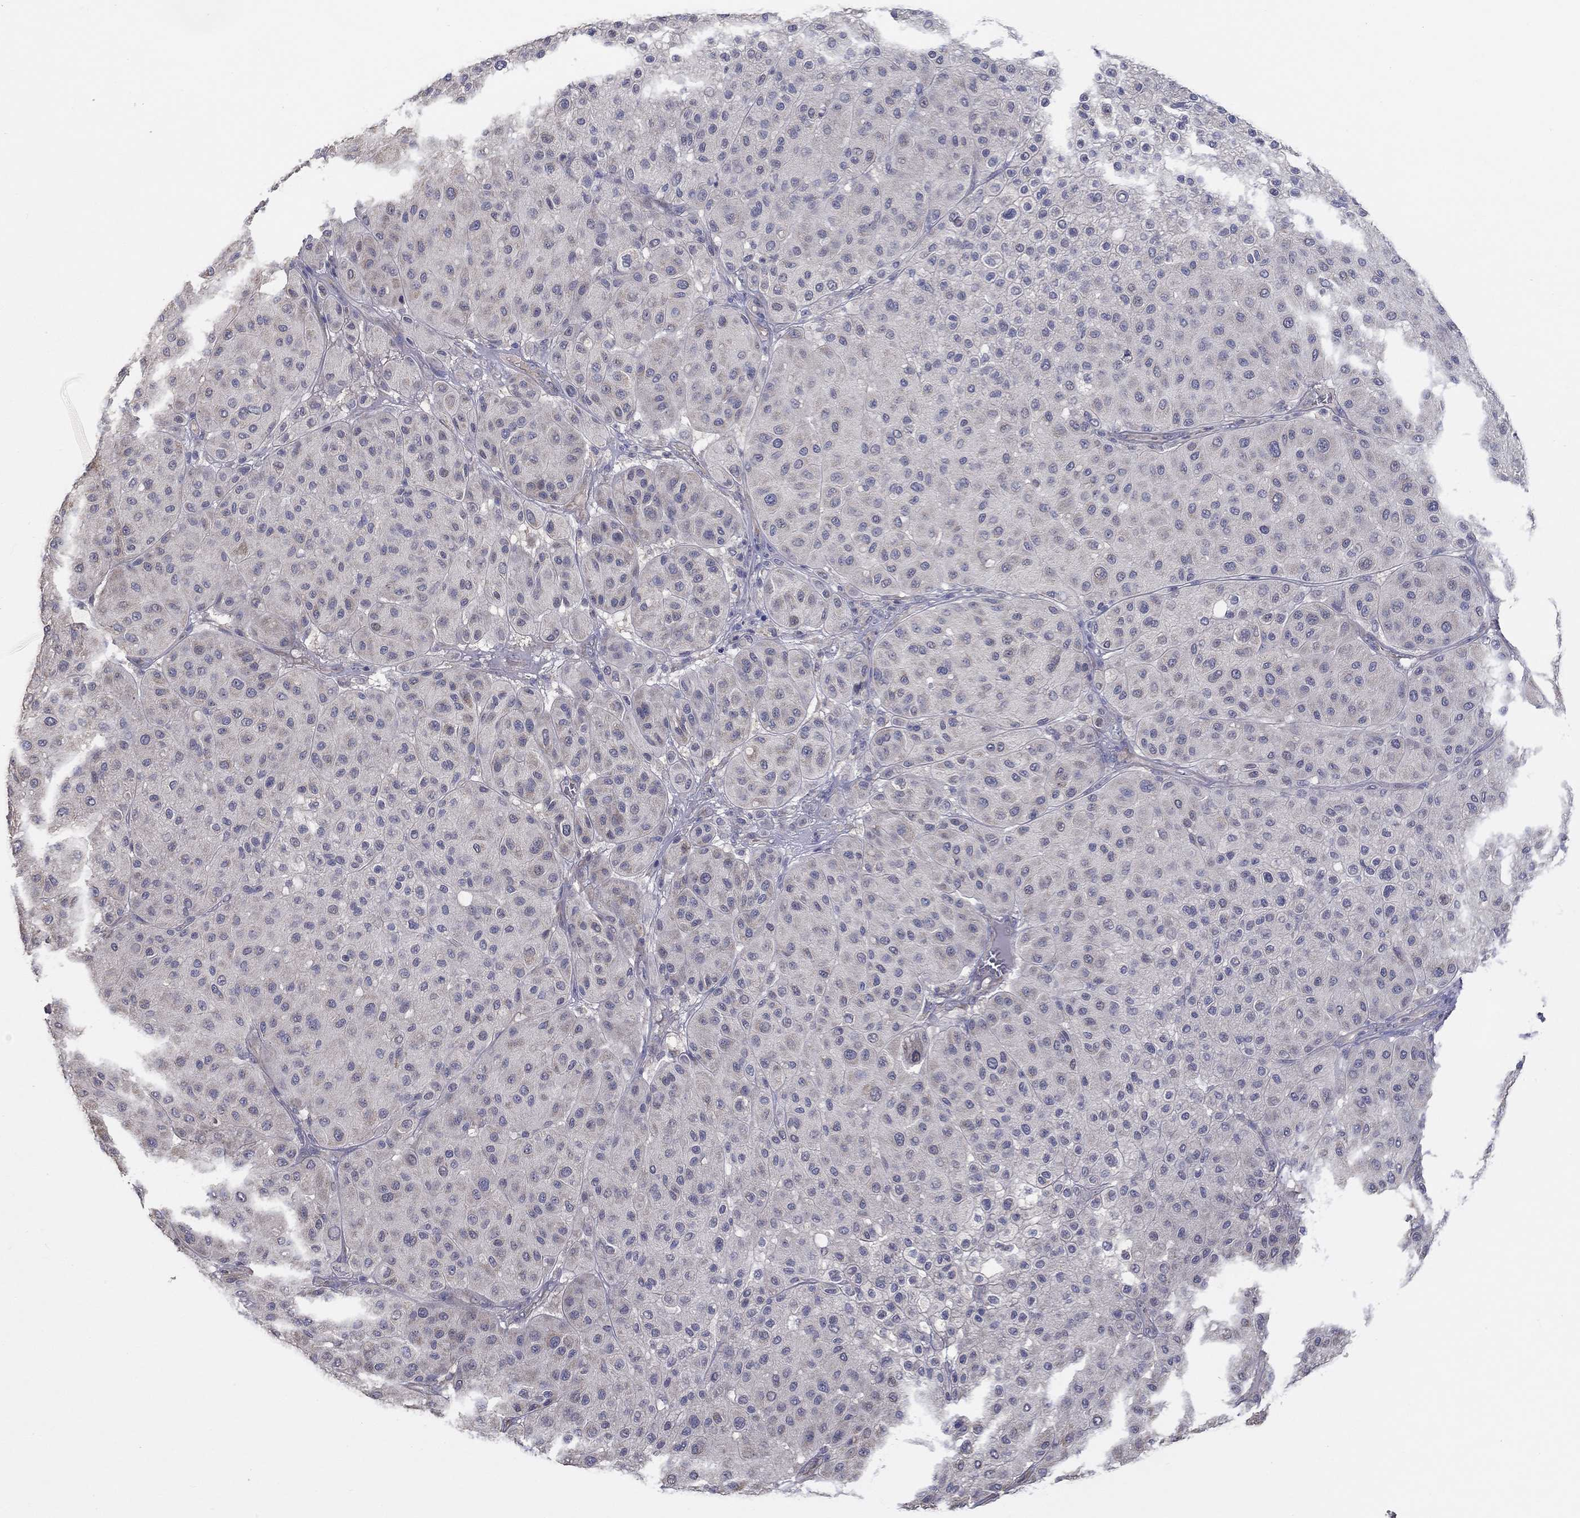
{"staining": {"intensity": "negative", "quantity": "none", "location": "none"}, "tissue": "melanoma", "cell_type": "Tumor cells", "image_type": "cancer", "snomed": [{"axis": "morphology", "description": "Malignant melanoma, Metastatic site"}, {"axis": "topography", "description": "Smooth muscle"}], "caption": "Immunohistochemistry (IHC) micrograph of neoplastic tissue: malignant melanoma (metastatic site) stained with DAB (3,3'-diaminobenzidine) displays no significant protein staining in tumor cells.", "gene": "DOCK3", "patient": {"sex": "male", "age": 41}}